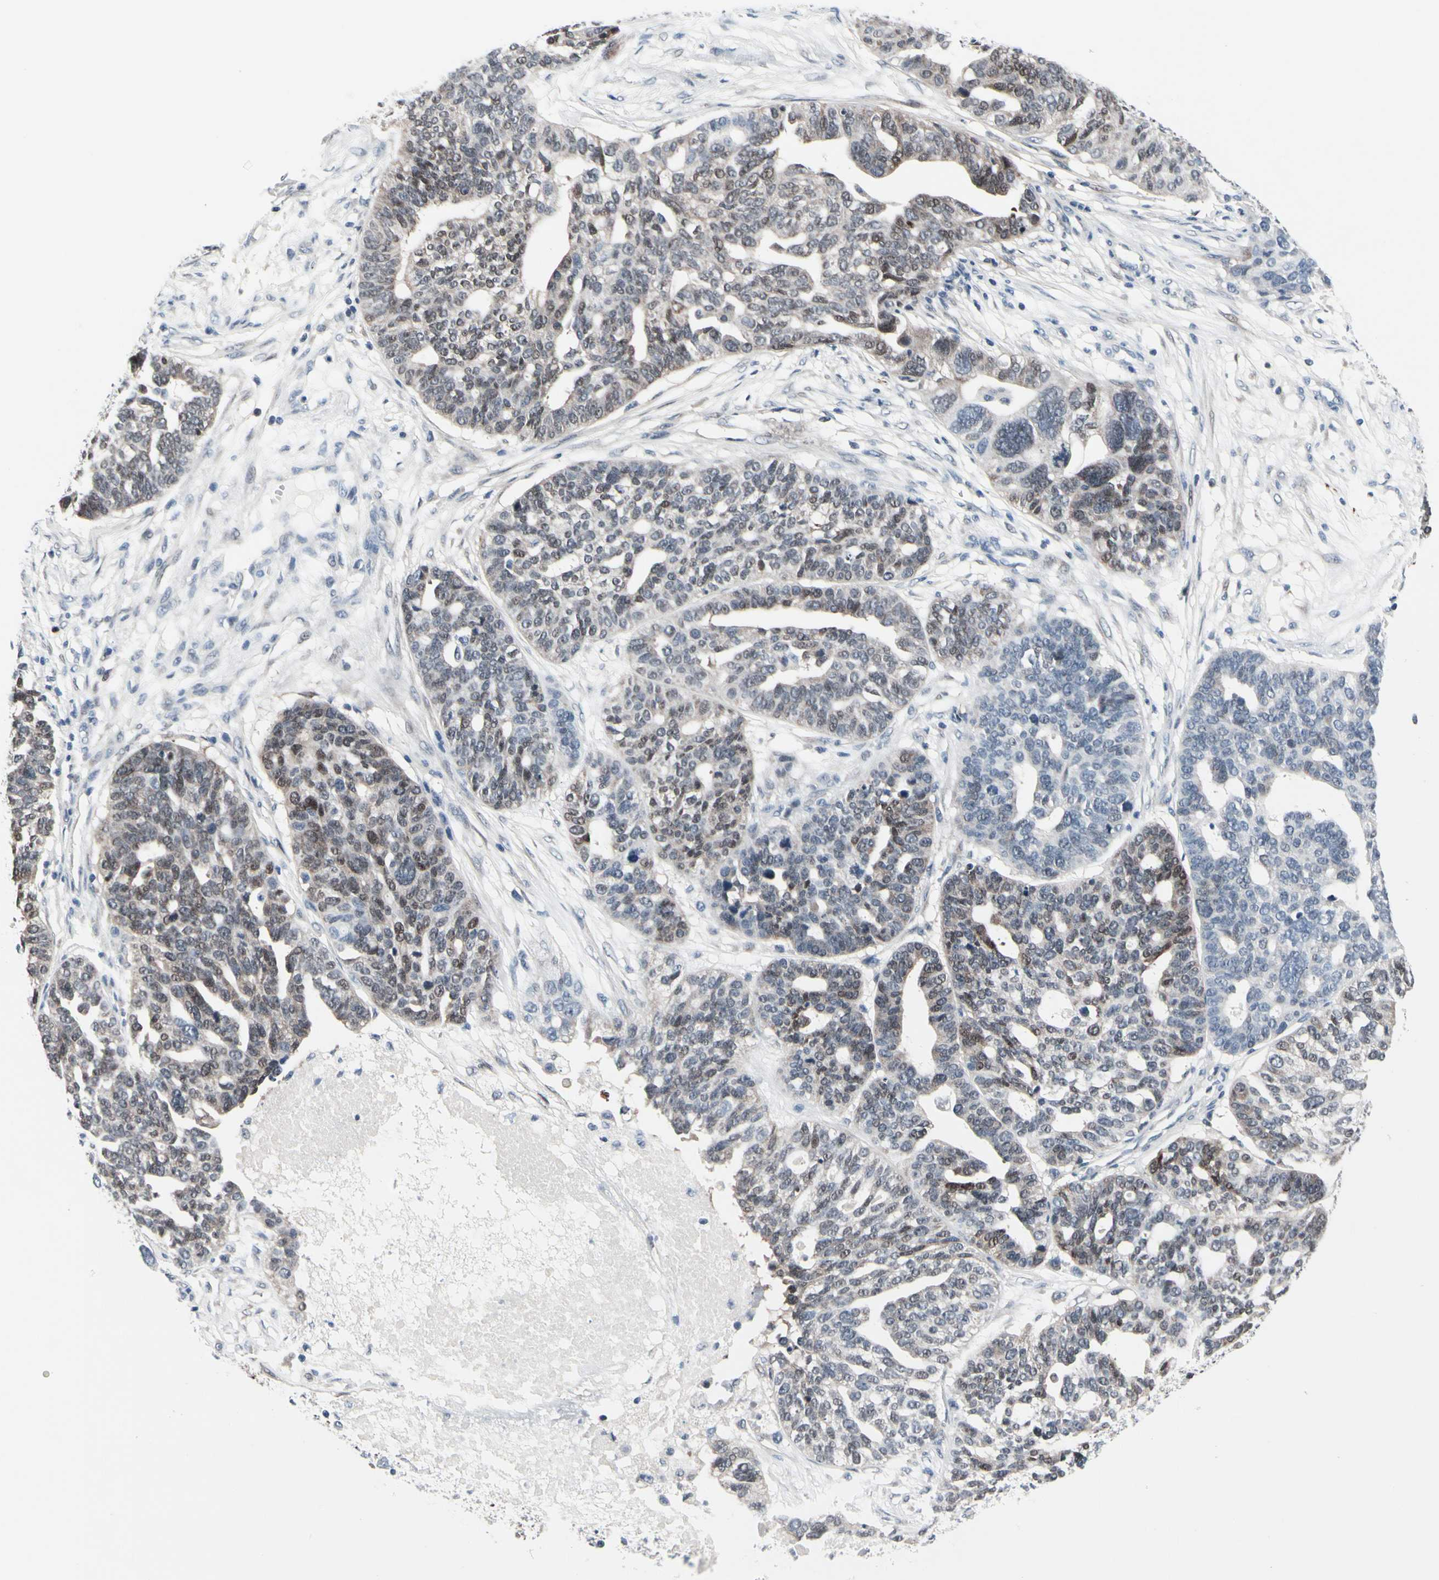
{"staining": {"intensity": "moderate", "quantity": "<25%", "location": "cytoplasmic/membranous,nuclear"}, "tissue": "ovarian cancer", "cell_type": "Tumor cells", "image_type": "cancer", "snomed": [{"axis": "morphology", "description": "Cystadenocarcinoma, serous, NOS"}, {"axis": "topography", "description": "Ovary"}], "caption": "A low amount of moderate cytoplasmic/membranous and nuclear positivity is present in approximately <25% of tumor cells in ovarian serous cystadenocarcinoma tissue. The protein is shown in brown color, while the nuclei are stained blue.", "gene": "TXN", "patient": {"sex": "female", "age": 59}}